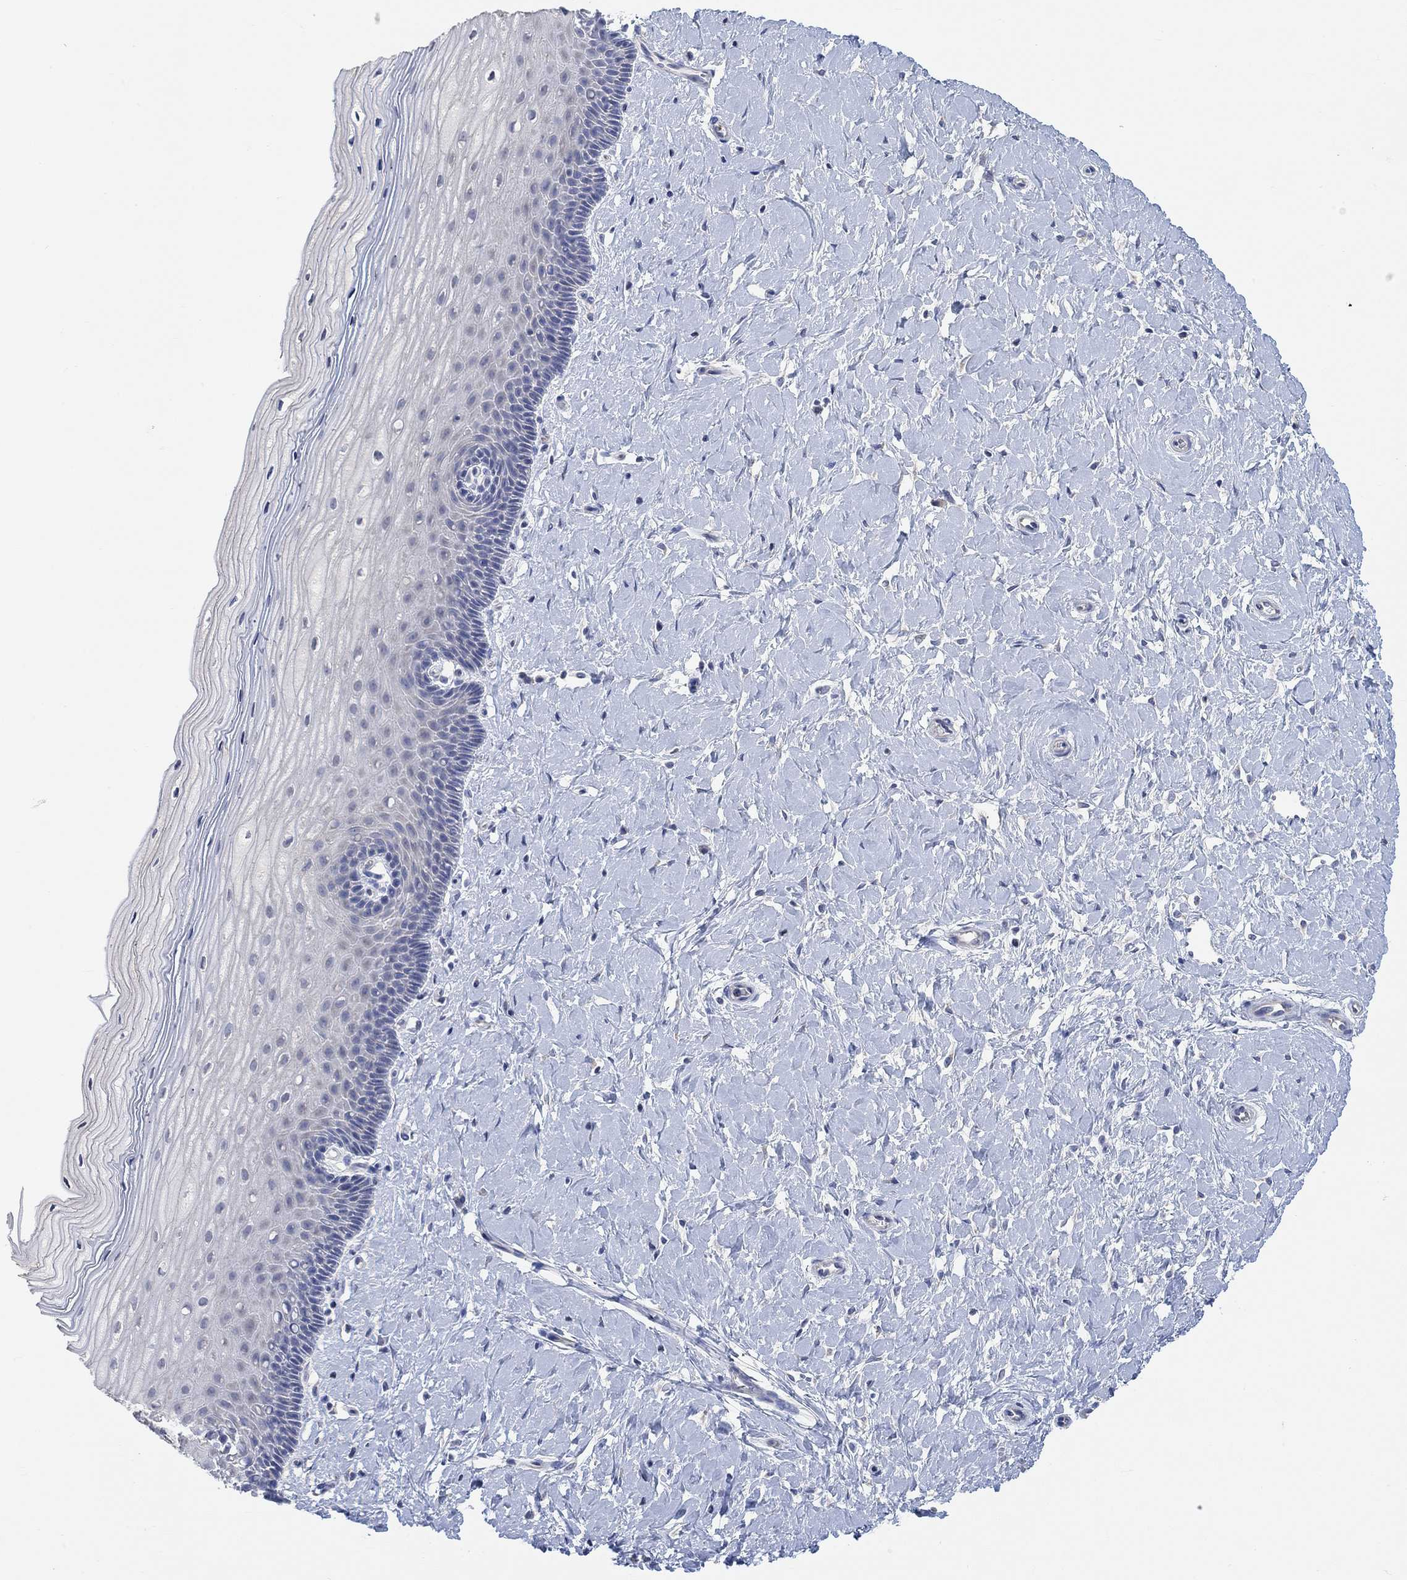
{"staining": {"intensity": "negative", "quantity": "none", "location": "none"}, "tissue": "cervix", "cell_type": "Glandular cells", "image_type": "normal", "snomed": [{"axis": "morphology", "description": "Normal tissue, NOS"}, {"axis": "topography", "description": "Cervix"}], "caption": "Micrograph shows no significant protein staining in glandular cells of normal cervix. The staining was performed using DAB to visualize the protein expression in brown, while the nuclei were stained in blue with hematoxylin (Magnification: 20x).", "gene": "NLRP14", "patient": {"sex": "female", "age": 37}}